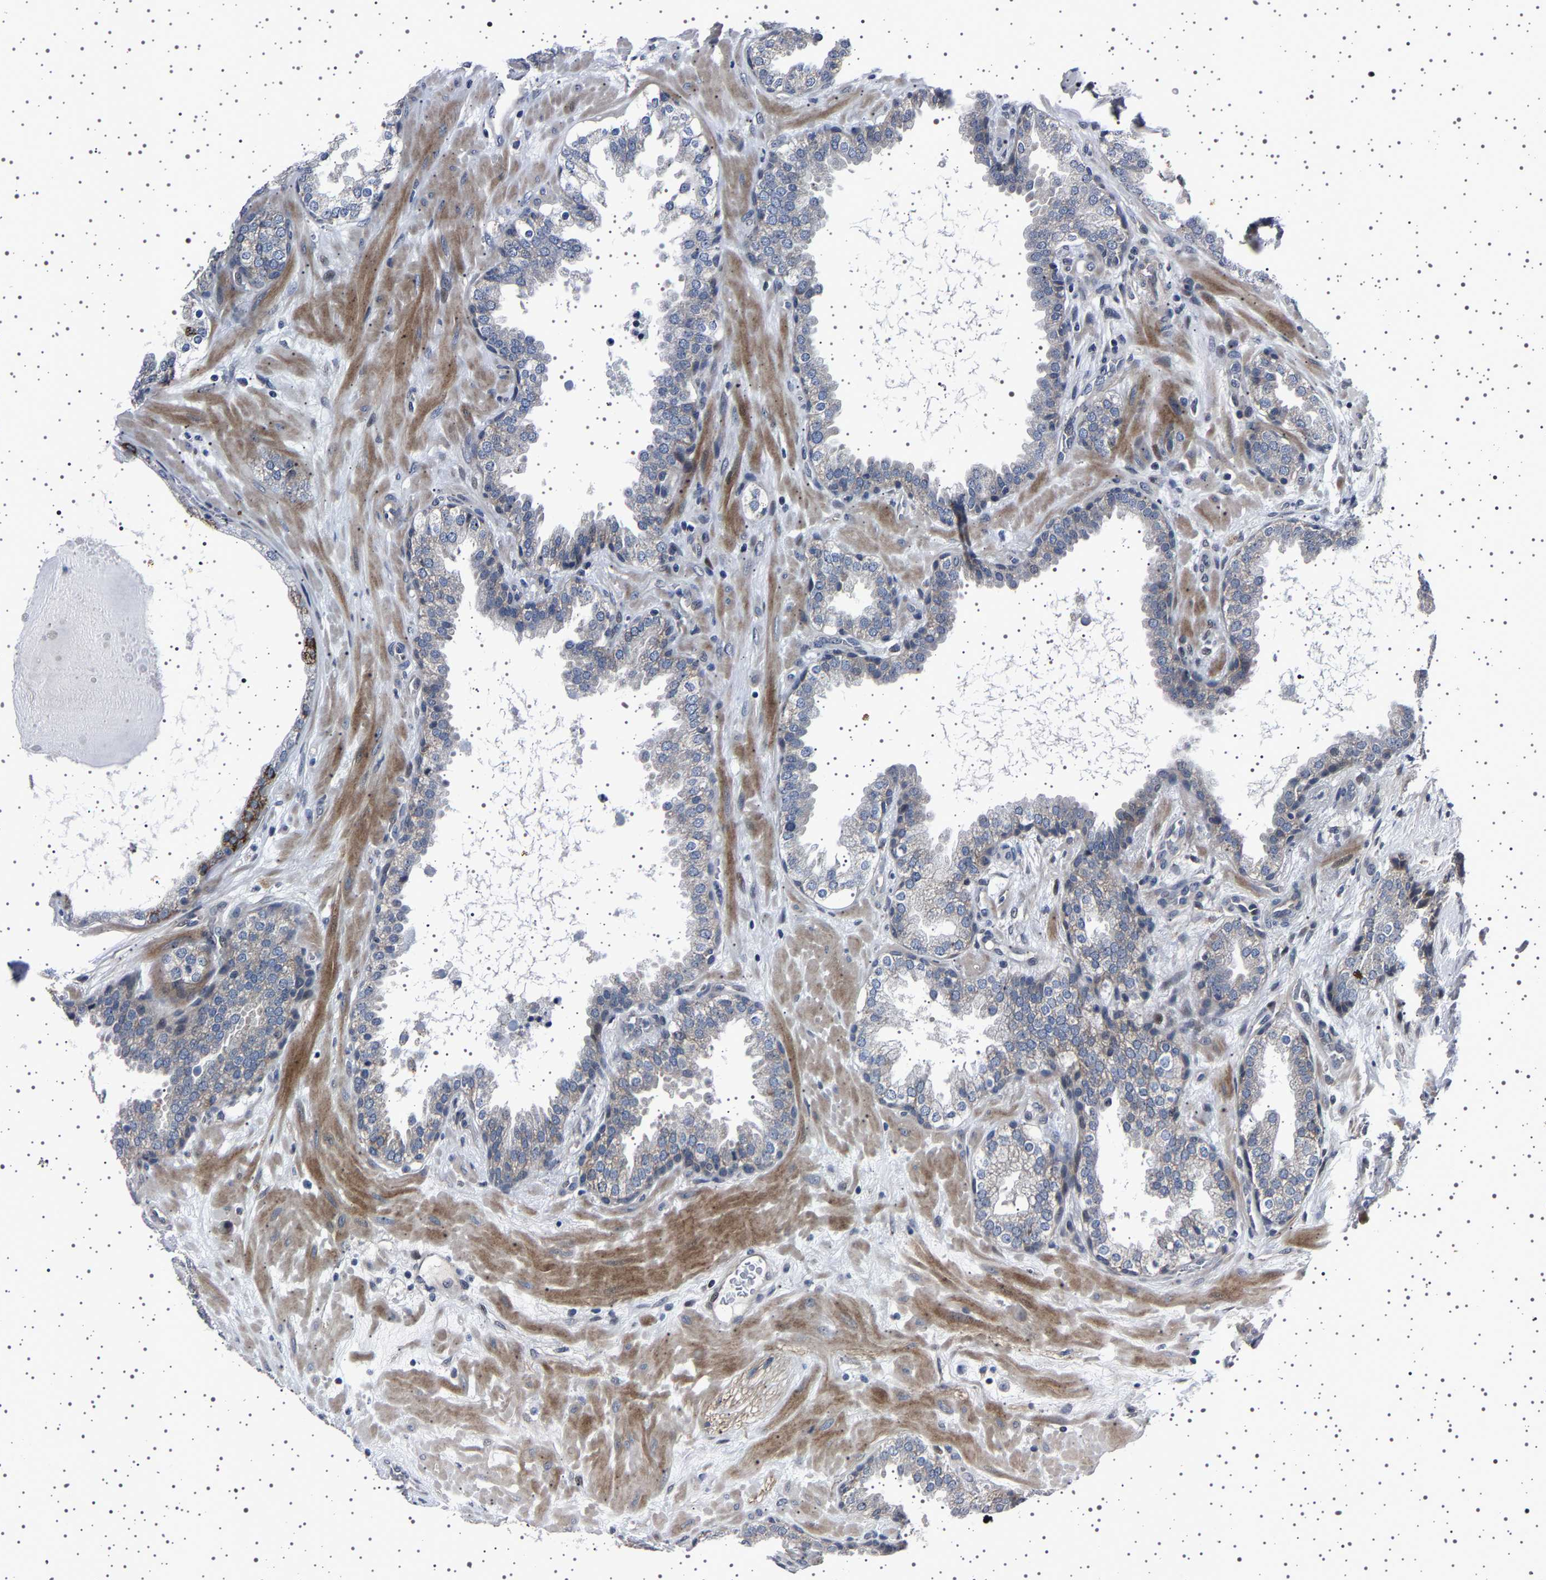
{"staining": {"intensity": "weak", "quantity": "<25%", "location": "cytoplasmic/membranous"}, "tissue": "prostate", "cell_type": "Glandular cells", "image_type": "normal", "snomed": [{"axis": "morphology", "description": "Normal tissue, NOS"}, {"axis": "topography", "description": "Prostate"}], "caption": "This is a micrograph of immunohistochemistry (IHC) staining of normal prostate, which shows no staining in glandular cells.", "gene": "PAK5", "patient": {"sex": "male", "age": 51}}